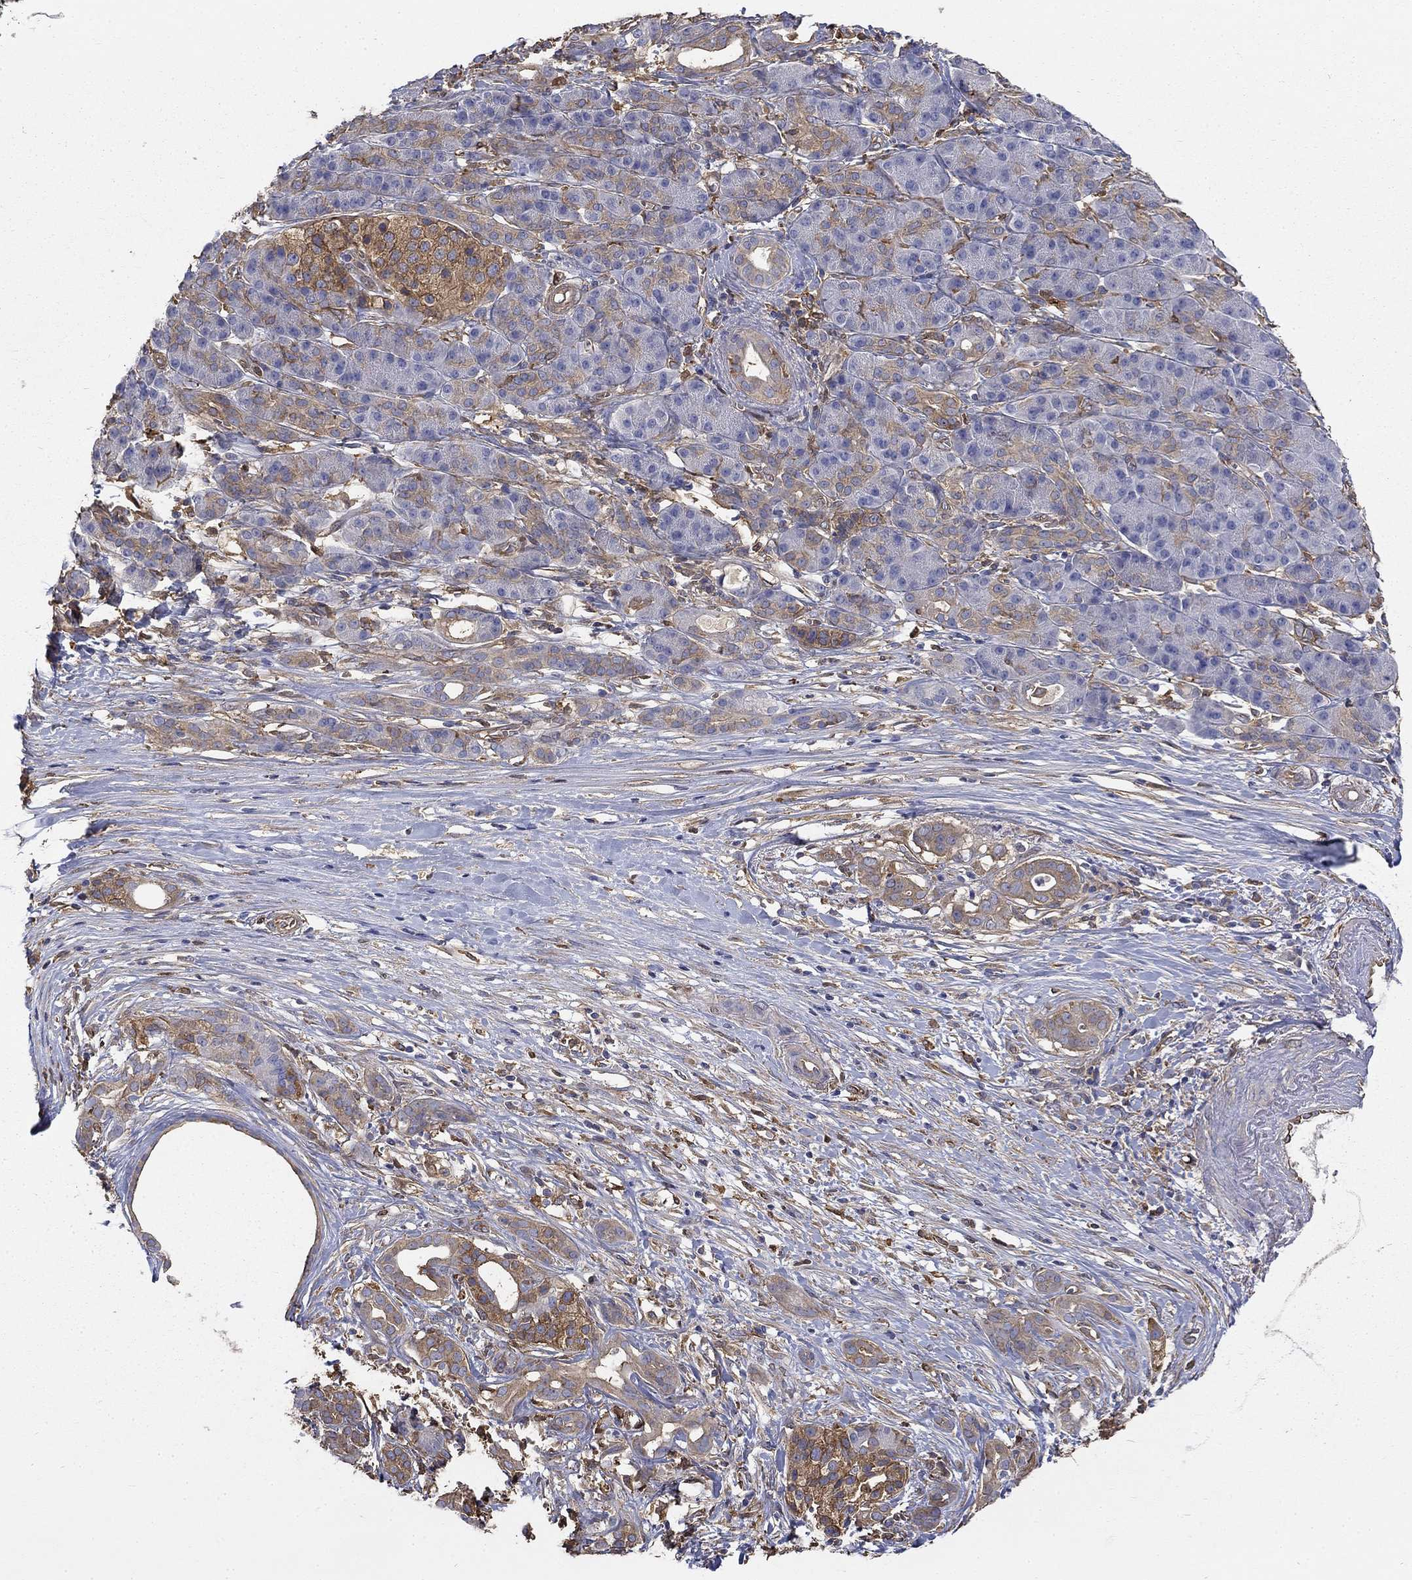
{"staining": {"intensity": "weak", "quantity": "25%-75%", "location": "cytoplasmic/membranous"}, "tissue": "pancreatic cancer", "cell_type": "Tumor cells", "image_type": "cancer", "snomed": [{"axis": "morphology", "description": "Adenocarcinoma, NOS"}, {"axis": "topography", "description": "Pancreas"}], "caption": "An image showing weak cytoplasmic/membranous expression in about 25%-75% of tumor cells in pancreatic cancer, as visualized by brown immunohistochemical staining.", "gene": "DPYSL2", "patient": {"sex": "male", "age": 61}}